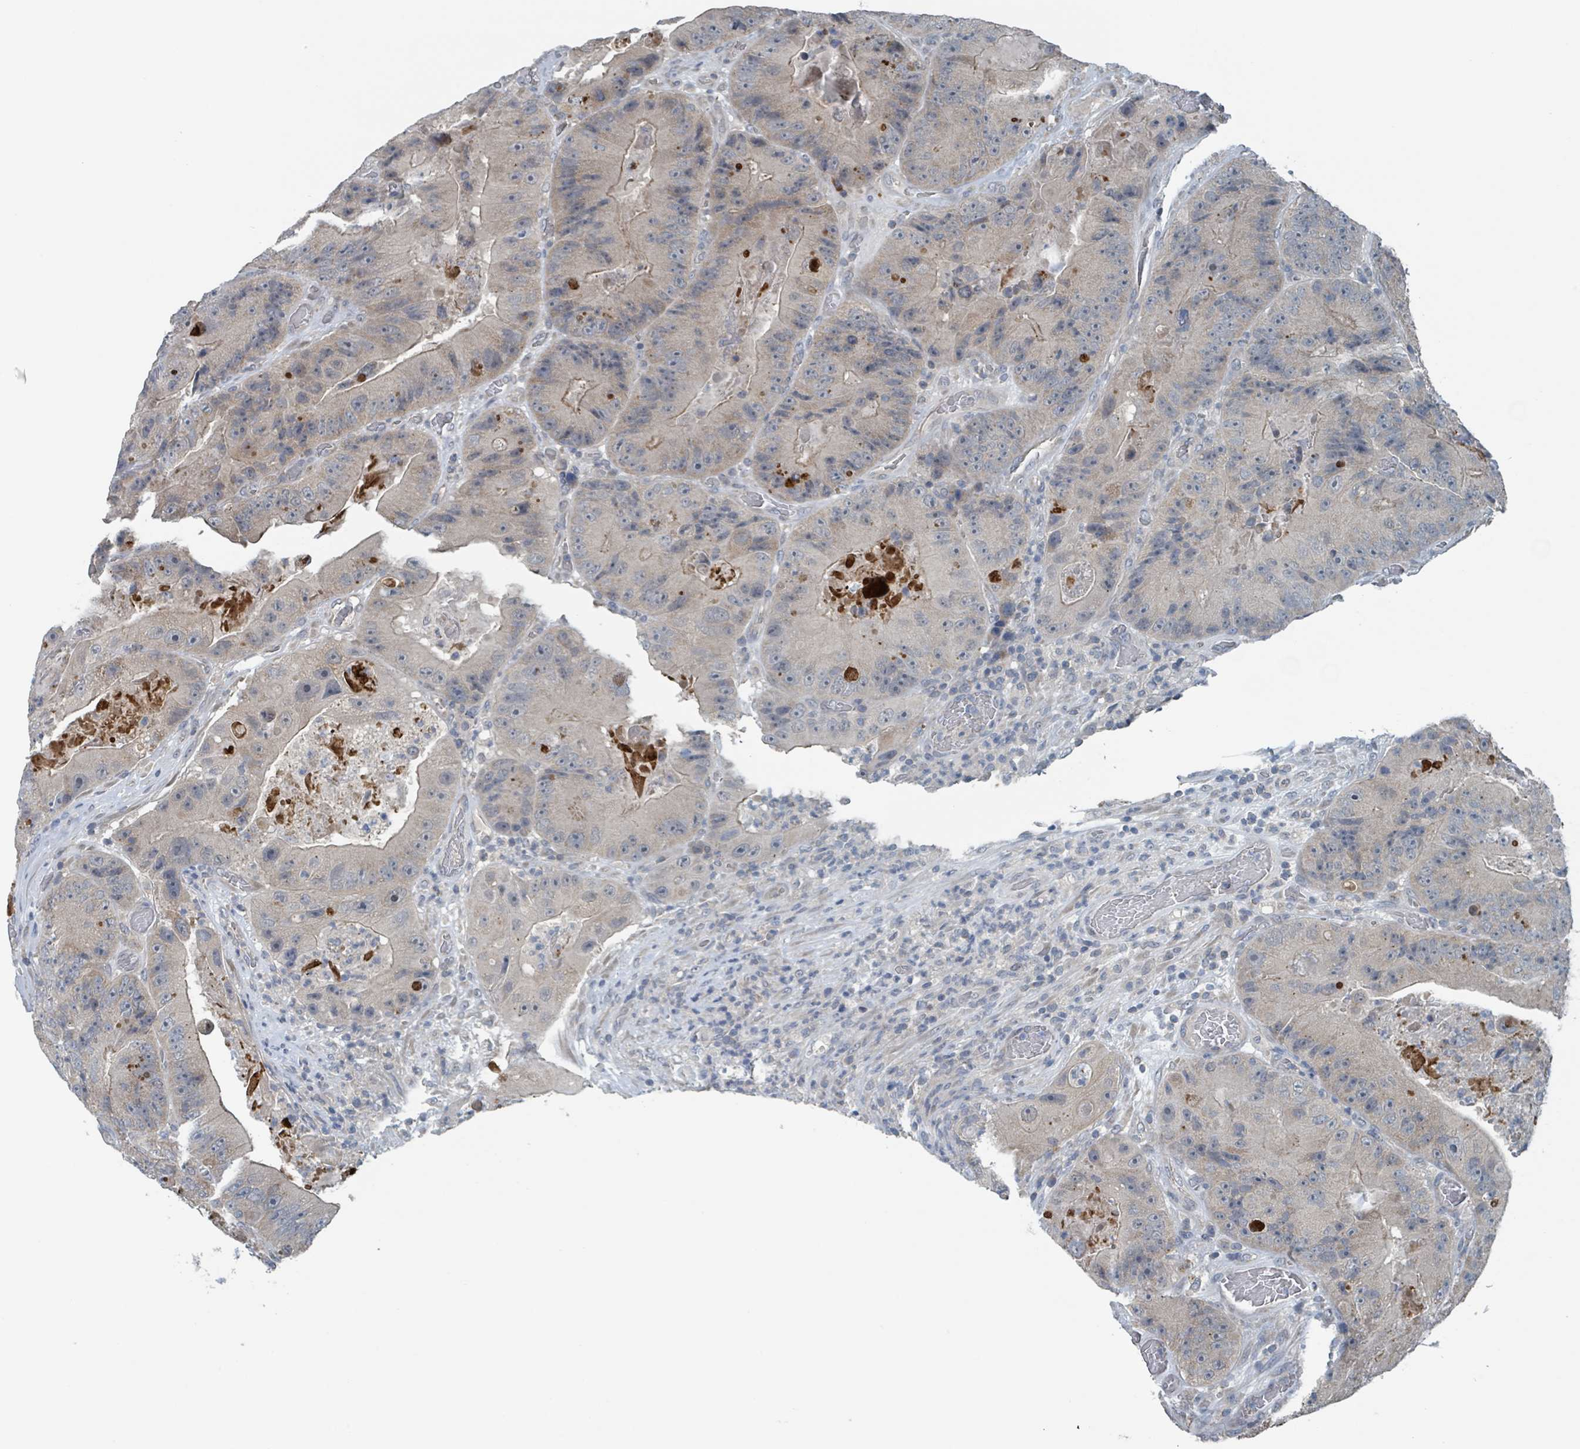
{"staining": {"intensity": "weak", "quantity": "<25%", "location": "cytoplasmic/membranous"}, "tissue": "colorectal cancer", "cell_type": "Tumor cells", "image_type": "cancer", "snomed": [{"axis": "morphology", "description": "Adenocarcinoma, NOS"}, {"axis": "topography", "description": "Colon"}], "caption": "Tumor cells are negative for brown protein staining in colorectal cancer (adenocarcinoma).", "gene": "ACBD4", "patient": {"sex": "female", "age": 86}}